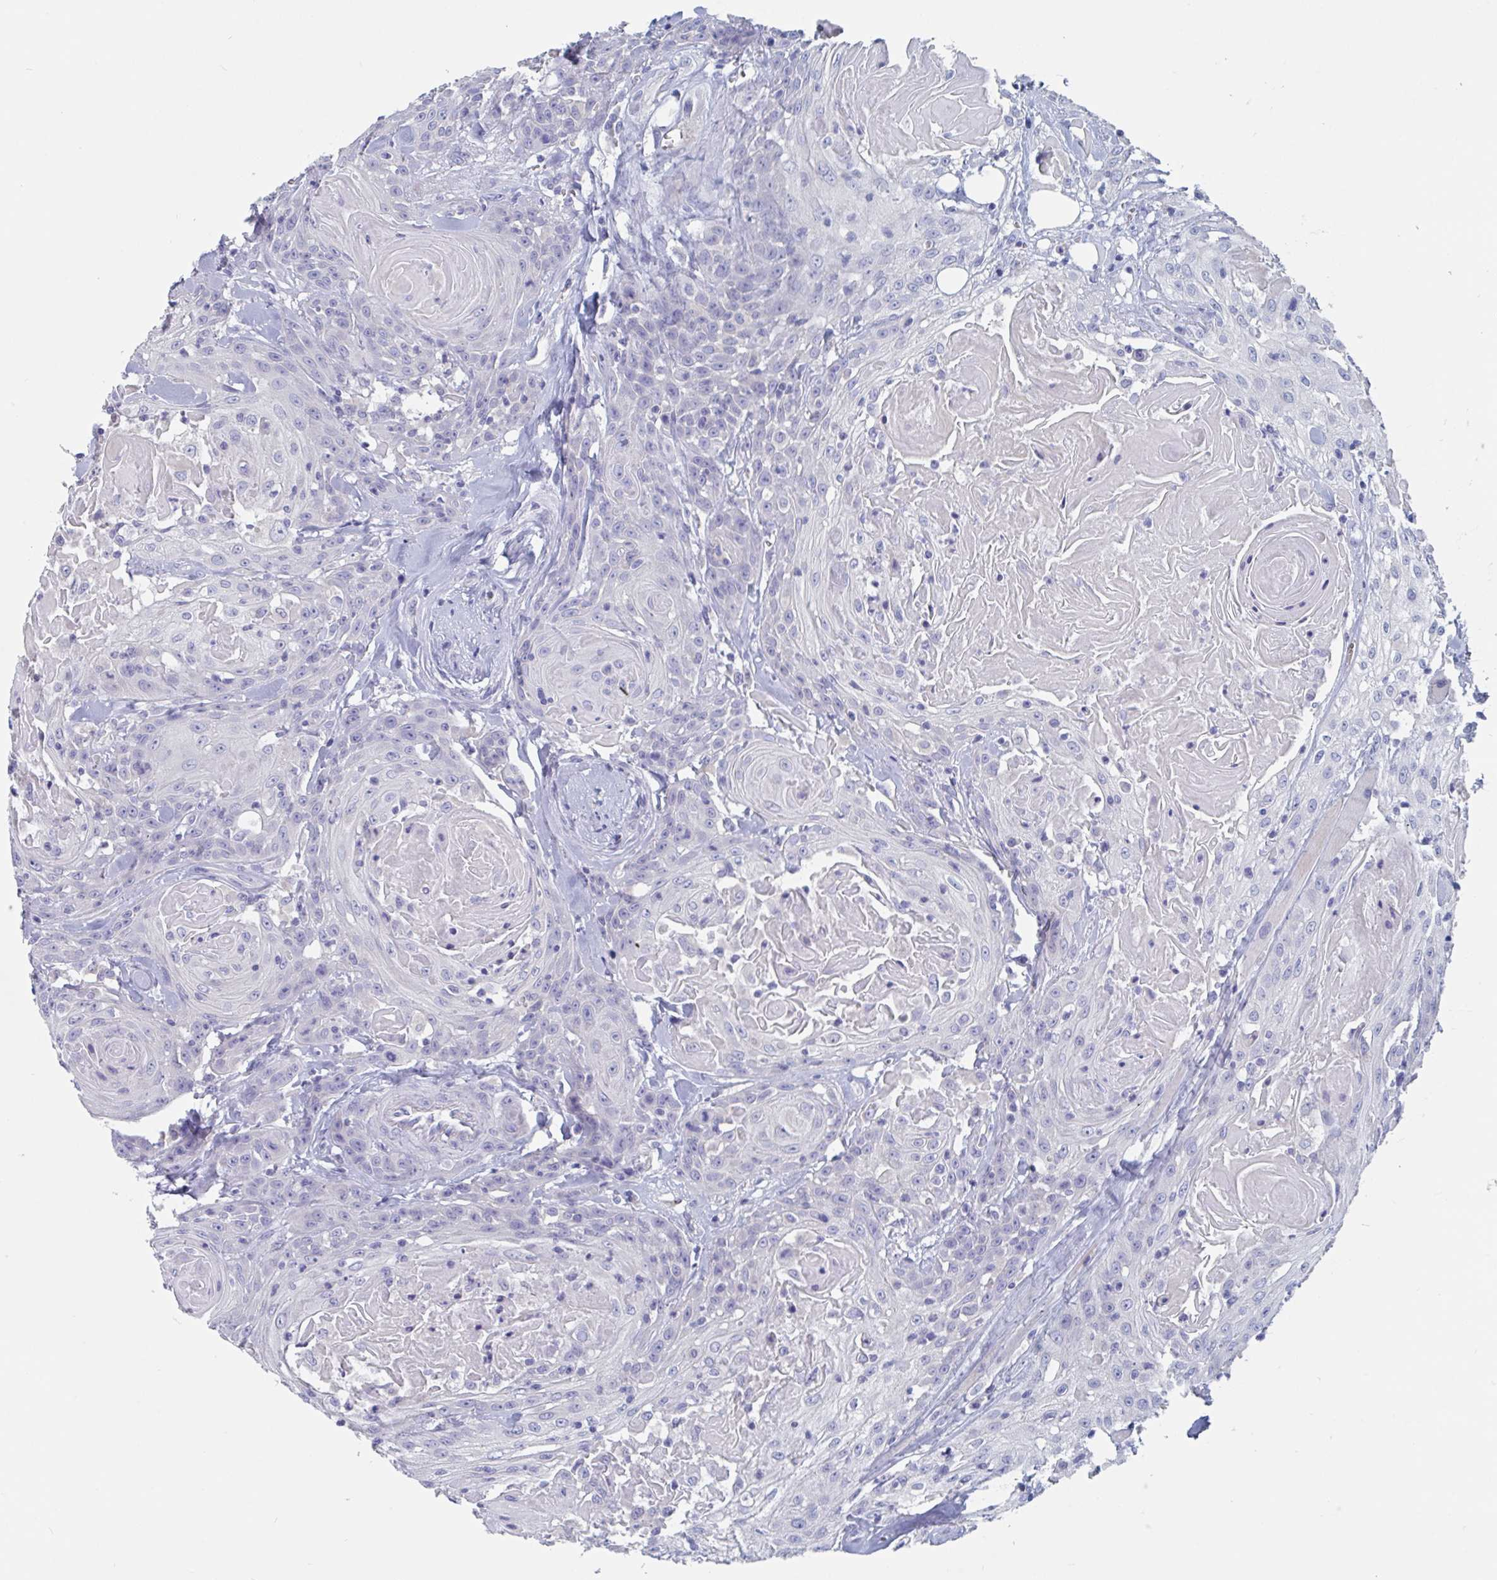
{"staining": {"intensity": "negative", "quantity": "none", "location": "none"}, "tissue": "head and neck cancer", "cell_type": "Tumor cells", "image_type": "cancer", "snomed": [{"axis": "morphology", "description": "Squamous cell carcinoma, NOS"}, {"axis": "topography", "description": "Head-Neck"}], "caption": "Head and neck cancer was stained to show a protein in brown. There is no significant staining in tumor cells.", "gene": "ABHD16A", "patient": {"sex": "female", "age": 84}}